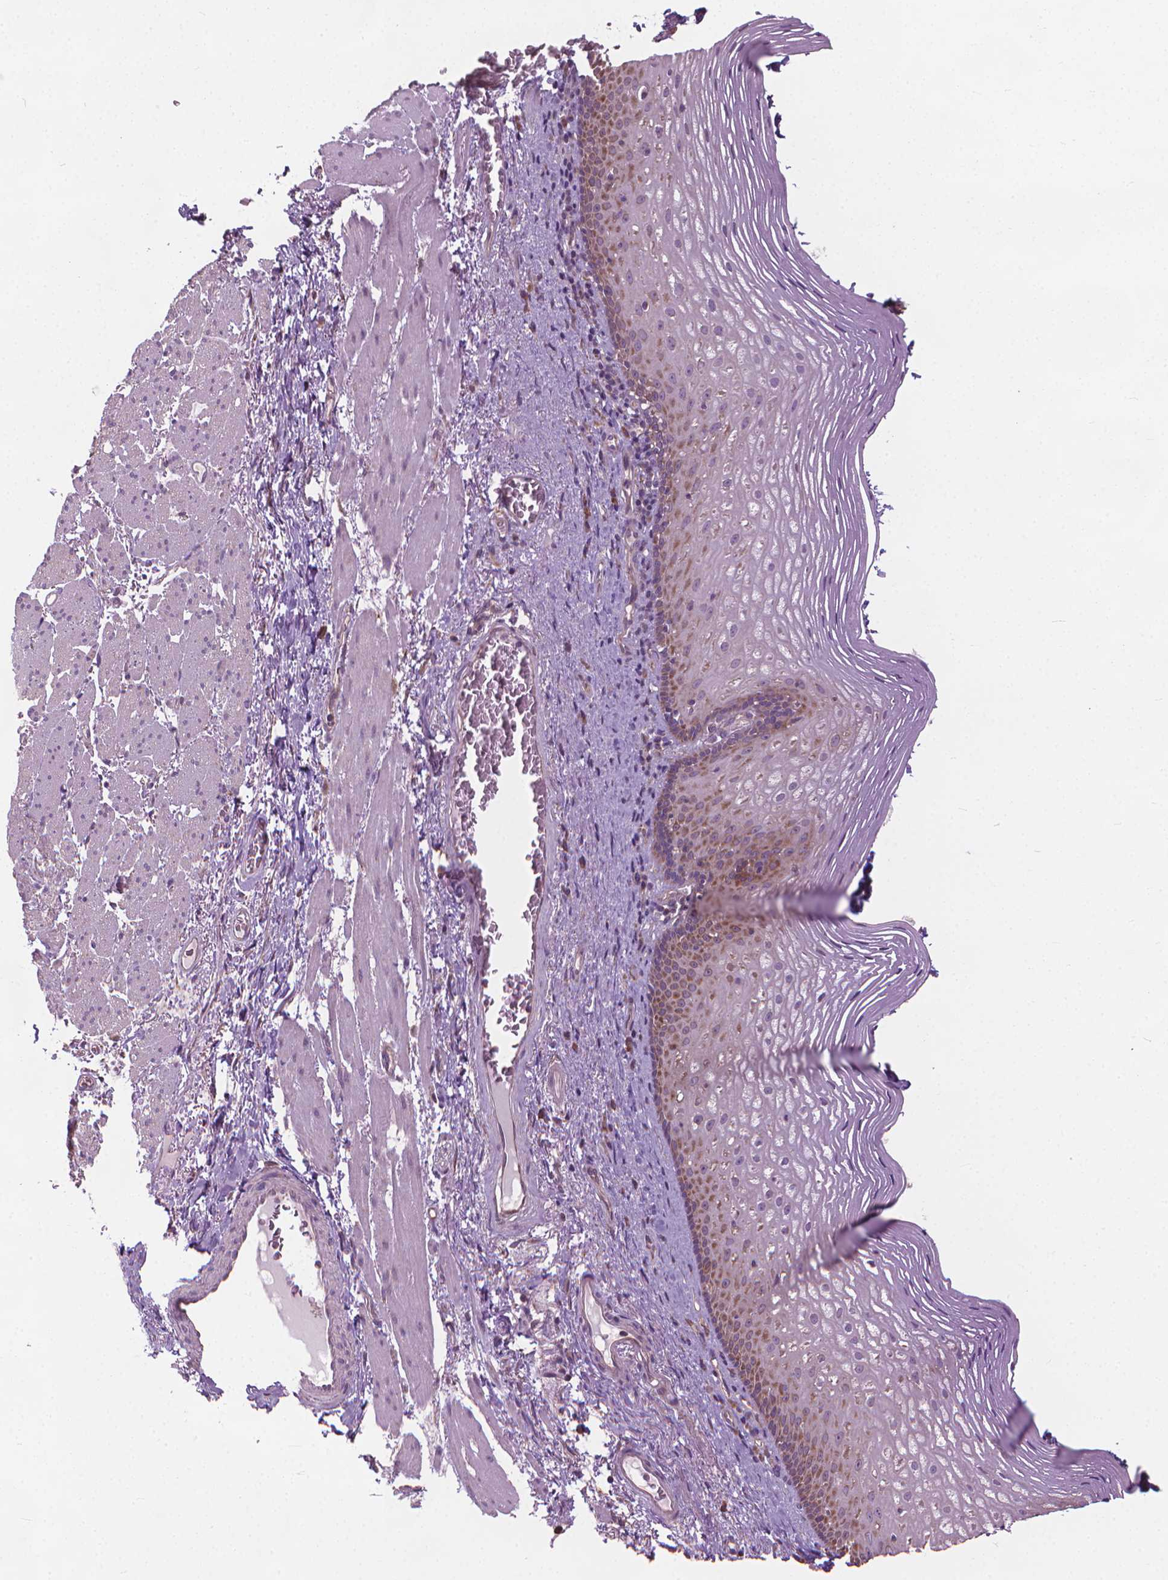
{"staining": {"intensity": "moderate", "quantity": "25%-75%", "location": "cytoplasmic/membranous"}, "tissue": "esophagus", "cell_type": "Squamous epithelial cells", "image_type": "normal", "snomed": [{"axis": "morphology", "description": "Normal tissue, NOS"}, {"axis": "topography", "description": "Esophagus"}], "caption": "IHC photomicrograph of benign human esophagus stained for a protein (brown), which reveals medium levels of moderate cytoplasmic/membranous staining in about 25%-75% of squamous epithelial cells.", "gene": "NUDT1", "patient": {"sex": "male", "age": 76}}